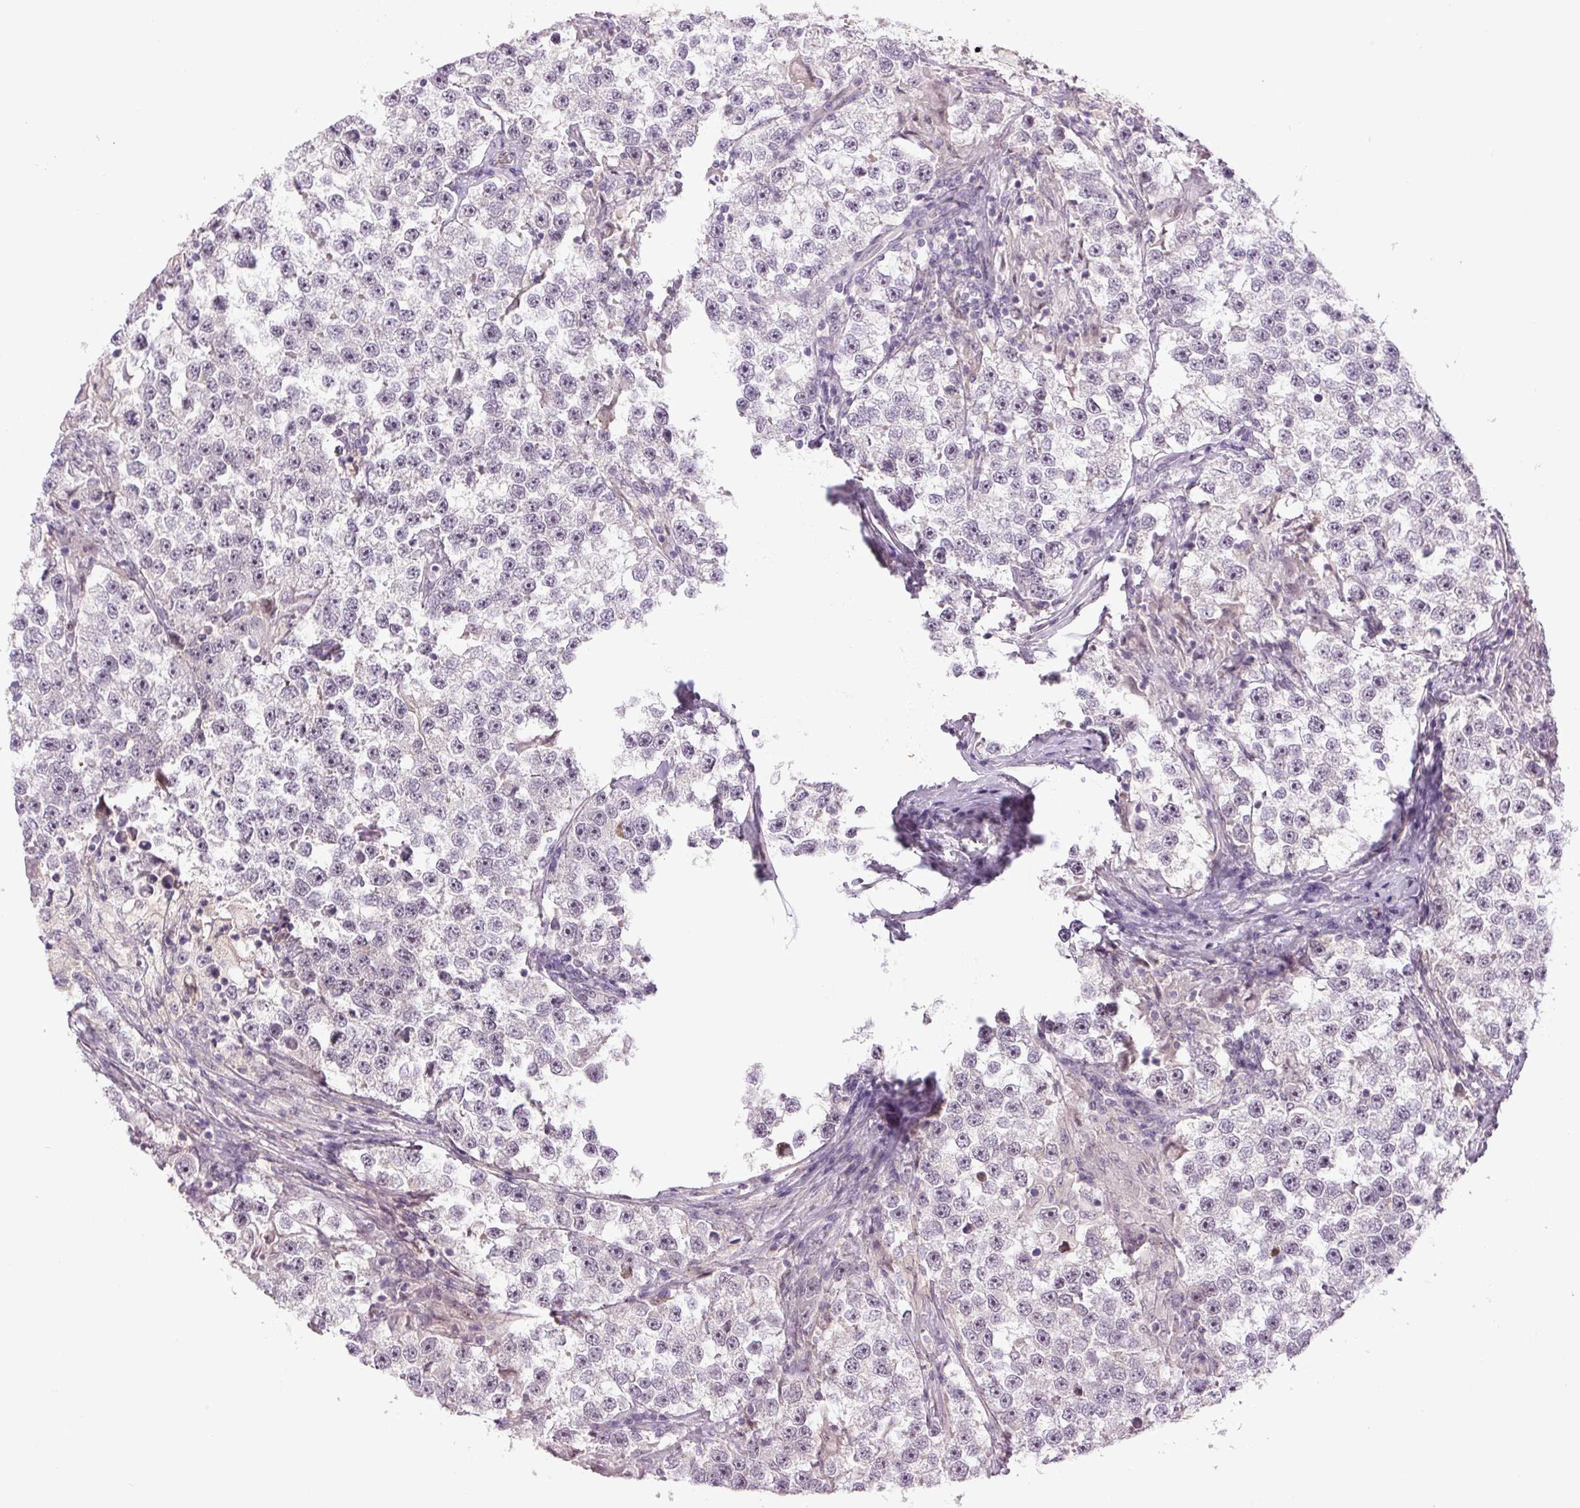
{"staining": {"intensity": "negative", "quantity": "none", "location": "none"}, "tissue": "testis cancer", "cell_type": "Tumor cells", "image_type": "cancer", "snomed": [{"axis": "morphology", "description": "Seminoma, NOS"}, {"axis": "topography", "description": "Testis"}], "caption": "Tumor cells show no significant protein positivity in seminoma (testis). The staining was performed using DAB to visualize the protein expression in brown, while the nuclei were stained in blue with hematoxylin (Magnification: 20x).", "gene": "SGF29", "patient": {"sex": "male", "age": 46}}